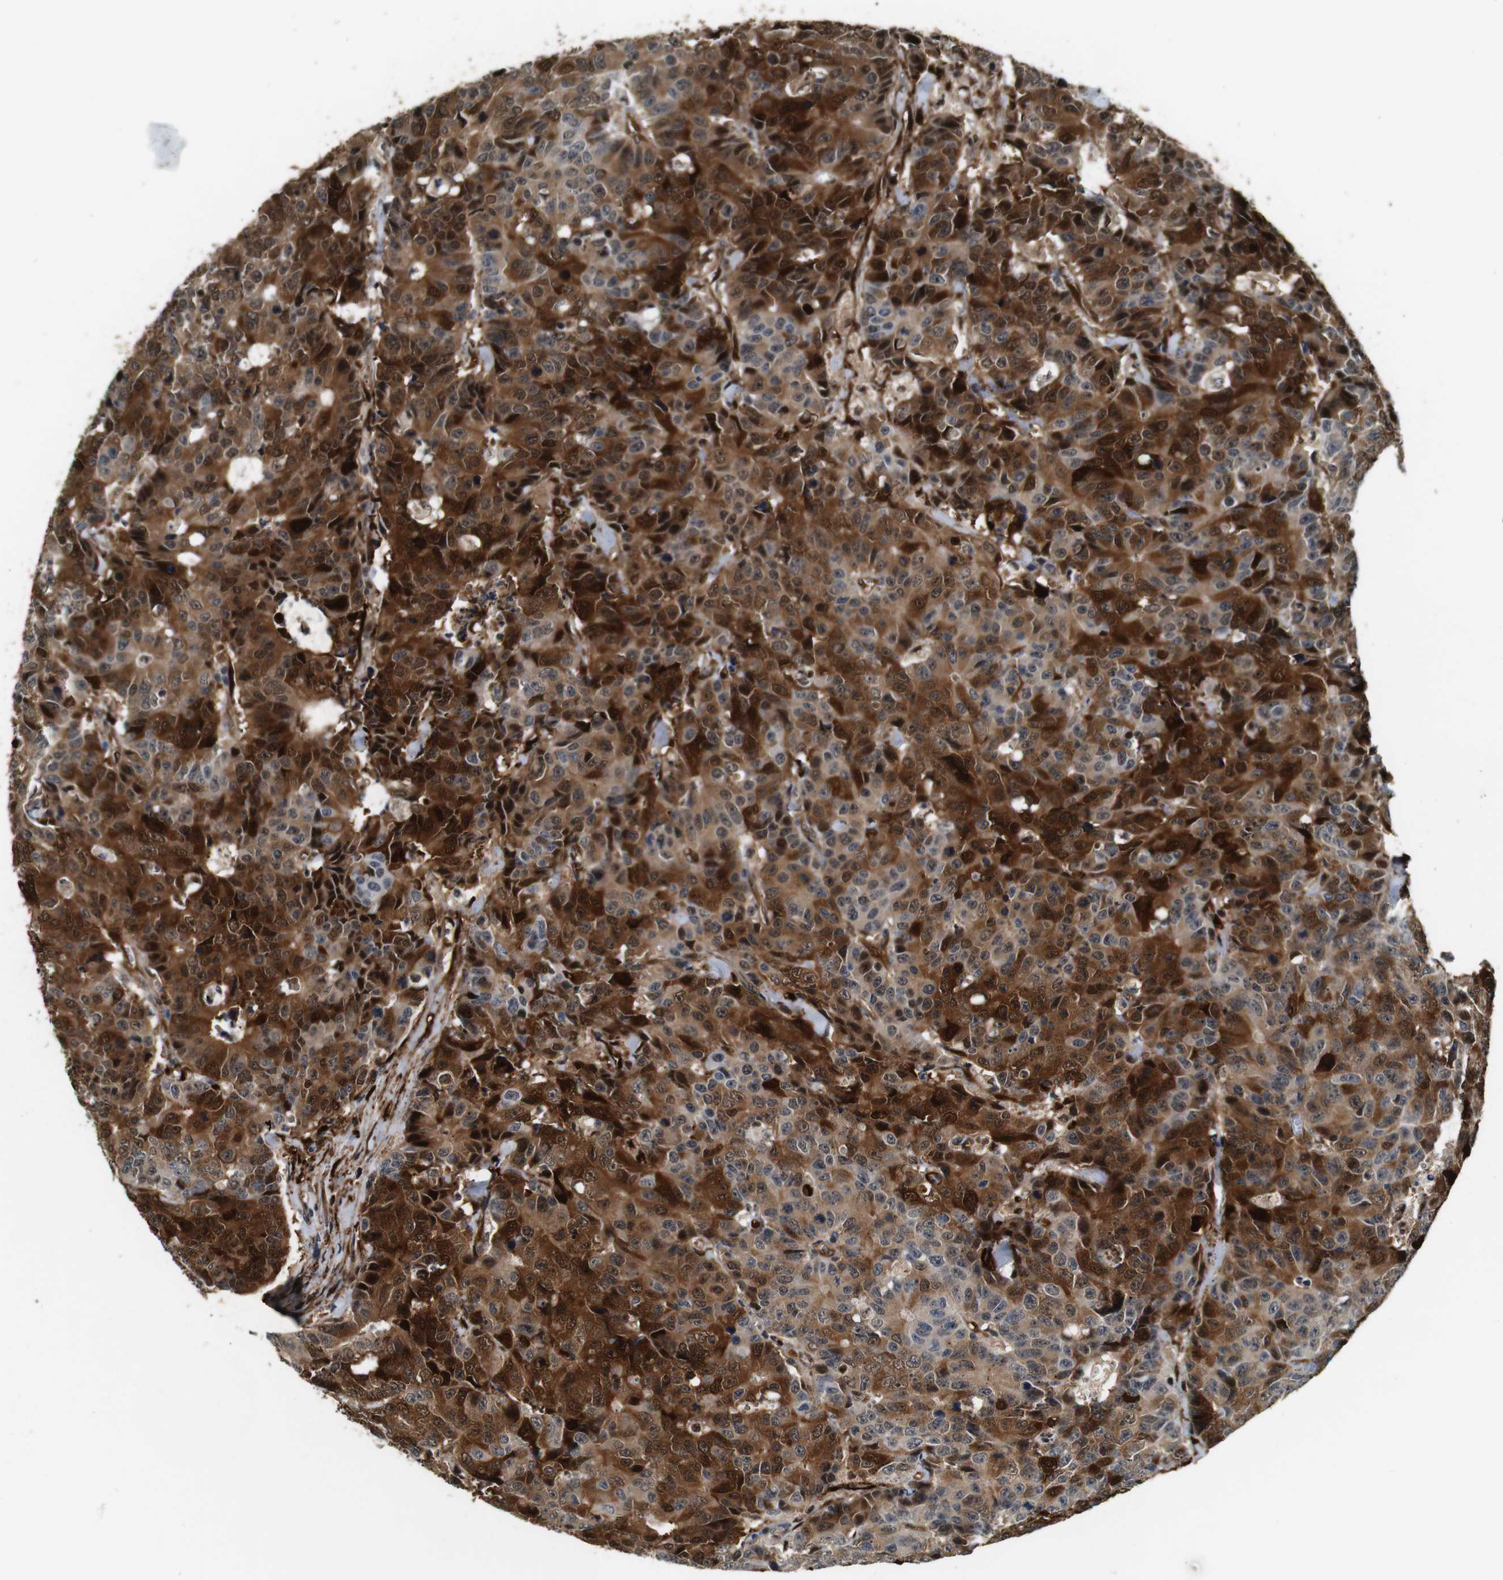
{"staining": {"intensity": "strong", "quantity": ">75%", "location": "cytoplasmic/membranous,nuclear"}, "tissue": "colorectal cancer", "cell_type": "Tumor cells", "image_type": "cancer", "snomed": [{"axis": "morphology", "description": "Adenocarcinoma, NOS"}, {"axis": "topography", "description": "Colon"}], "caption": "High-magnification brightfield microscopy of colorectal cancer (adenocarcinoma) stained with DAB (3,3'-diaminobenzidine) (brown) and counterstained with hematoxylin (blue). tumor cells exhibit strong cytoplasmic/membranous and nuclear expression is appreciated in approximately>75% of cells. Nuclei are stained in blue.", "gene": "LXN", "patient": {"sex": "female", "age": 86}}